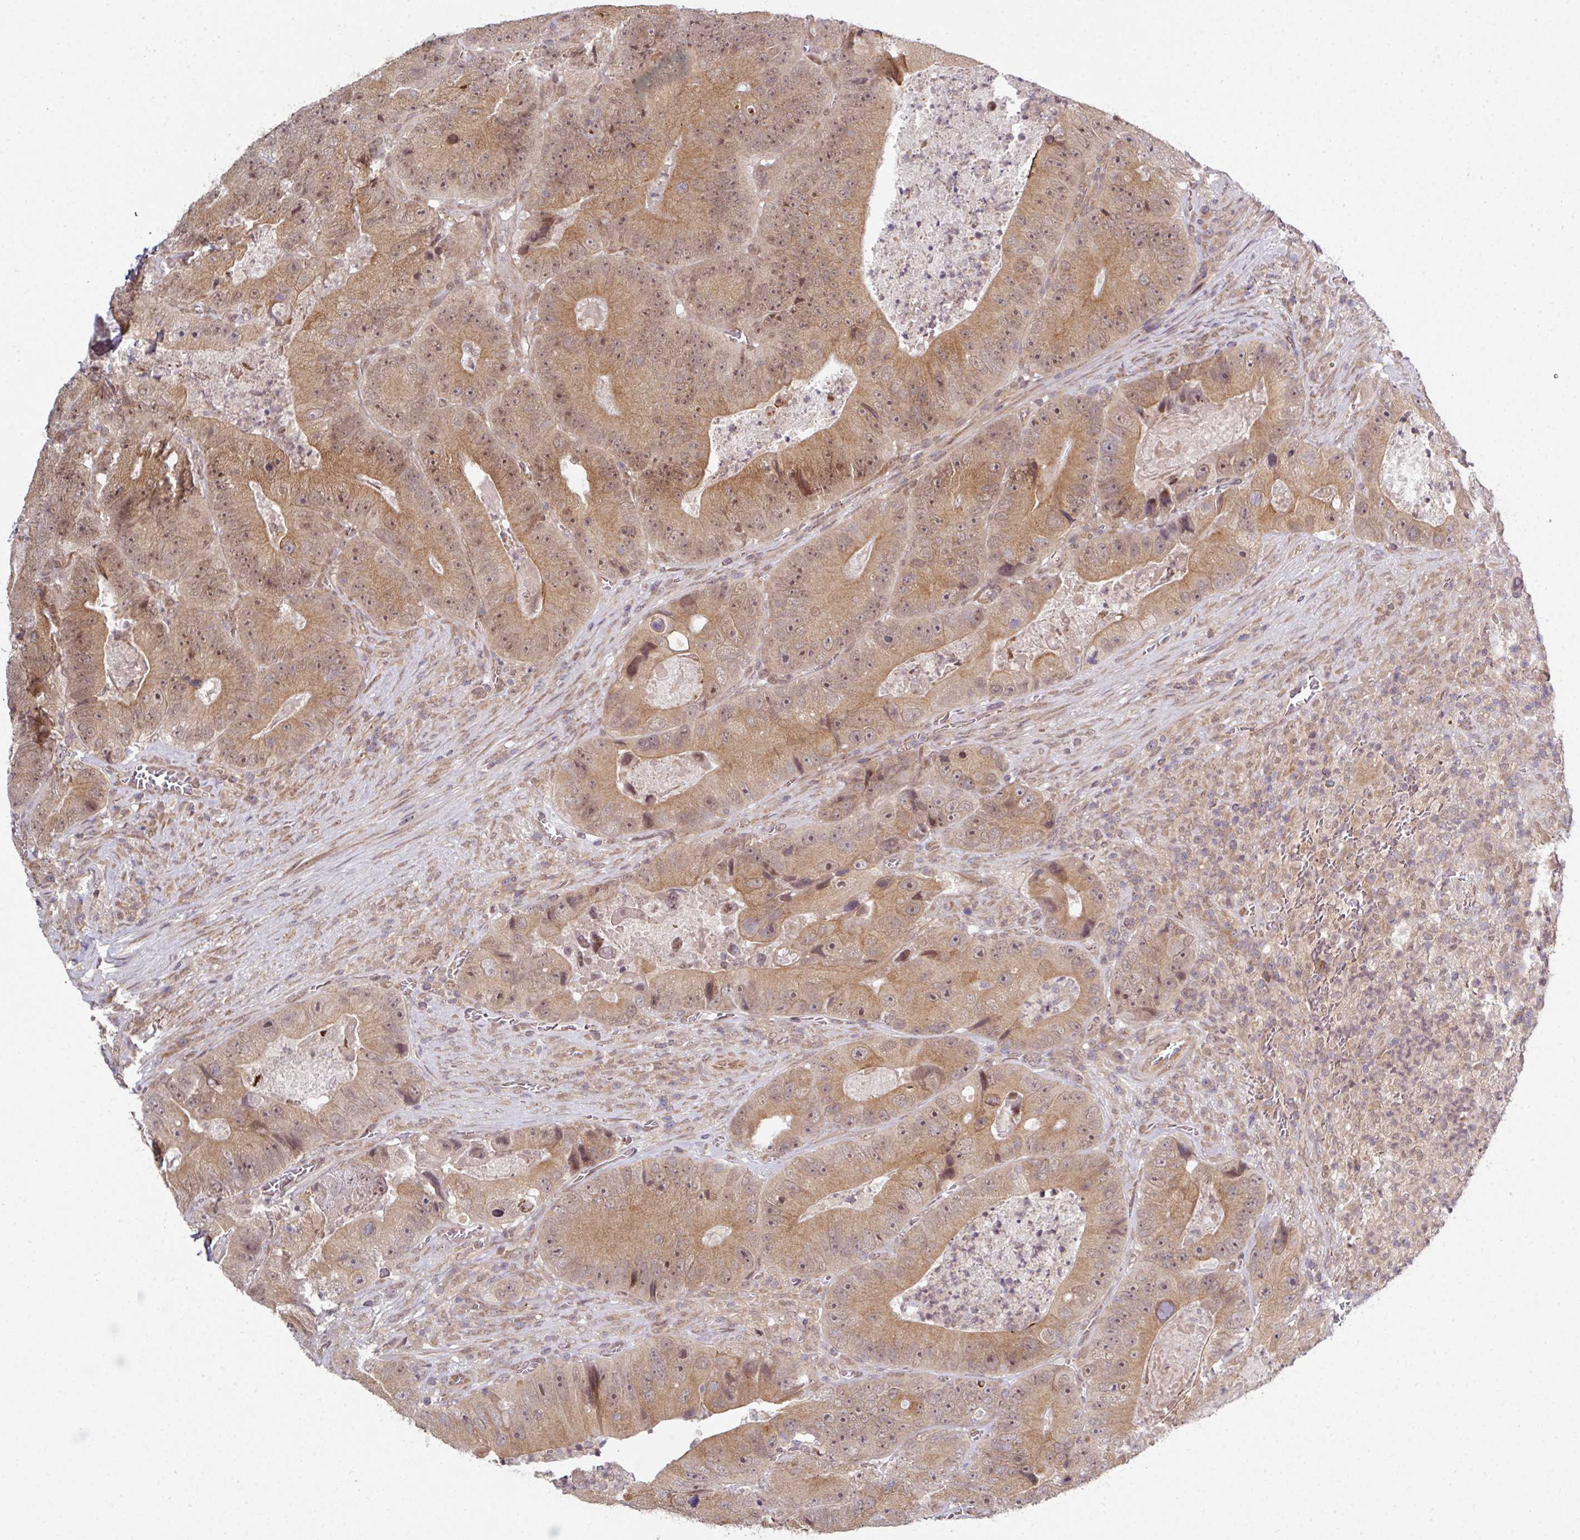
{"staining": {"intensity": "moderate", "quantity": ">75%", "location": "cytoplasmic/membranous,nuclear"}, "tissue": "colorectal cancer", "cell_type": "Tumor cells", "image_type": "cancer", "snomed": [{"axis": "morphology", "description": "Adenocarcinoma, NOS"}, {"axis": "topography", "description": "Colon"}], "caption": "A micrograph of human adenocarcinoma (colorectal) stained for a protein reveals moderate cytoplasmic/membranous and nuclear brown staining in tumor cells.", "gene": "CAMLG", "patient": {"sex": "female", "age": 86}}